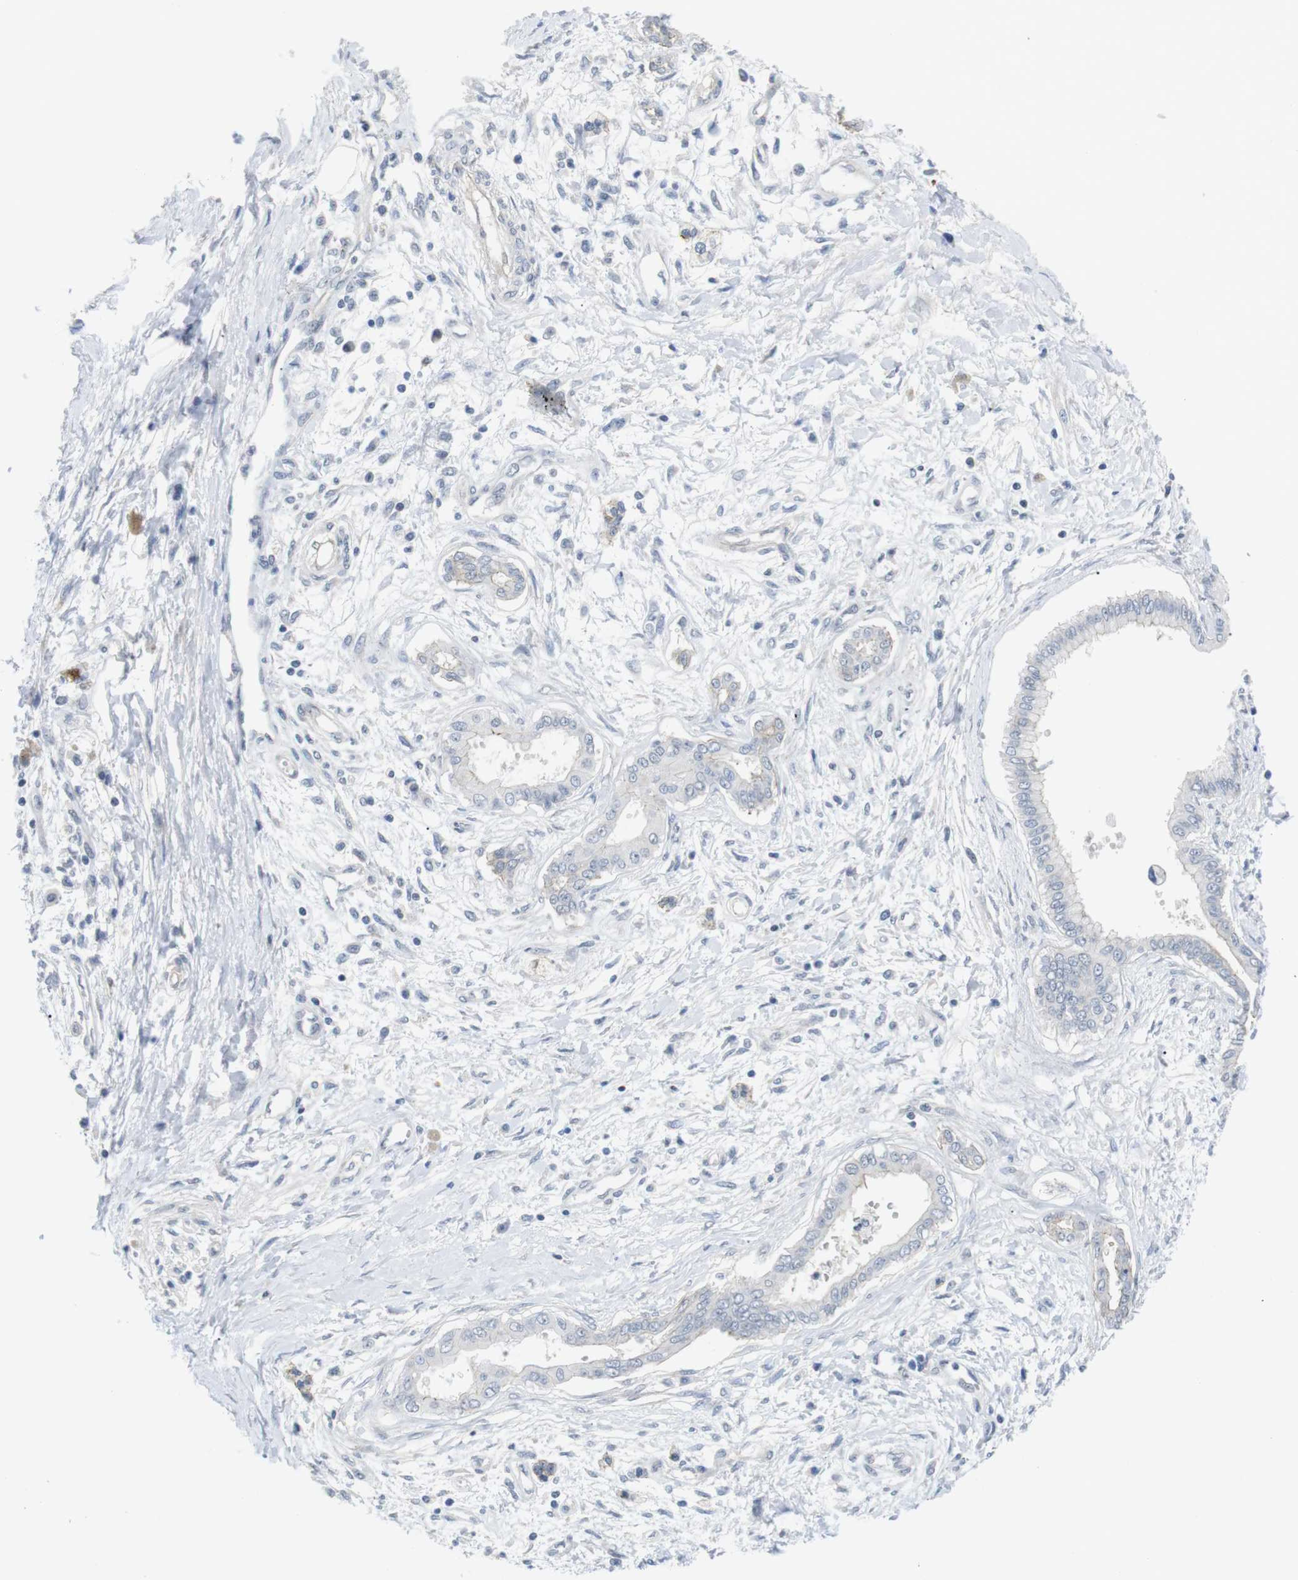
{"staining": {"intensity": "negative", "quantity": "none", "location": "none"}, "tissue": "pancreatic cancer", "cell_type": "Tumor cells", "image_type": "cancer", "snomed": [{"axis": "morphology", "description": "Adenocarcinoma, NOS"}, {"axis": "topography", "description": "Pancreas"}], "caption": "Photomicrograph shows no protein positivity in tumor cells of pancreatic cancer tissue.", "gene": "NECTIN1", "patient": {"sex": "male", "age": 56}}